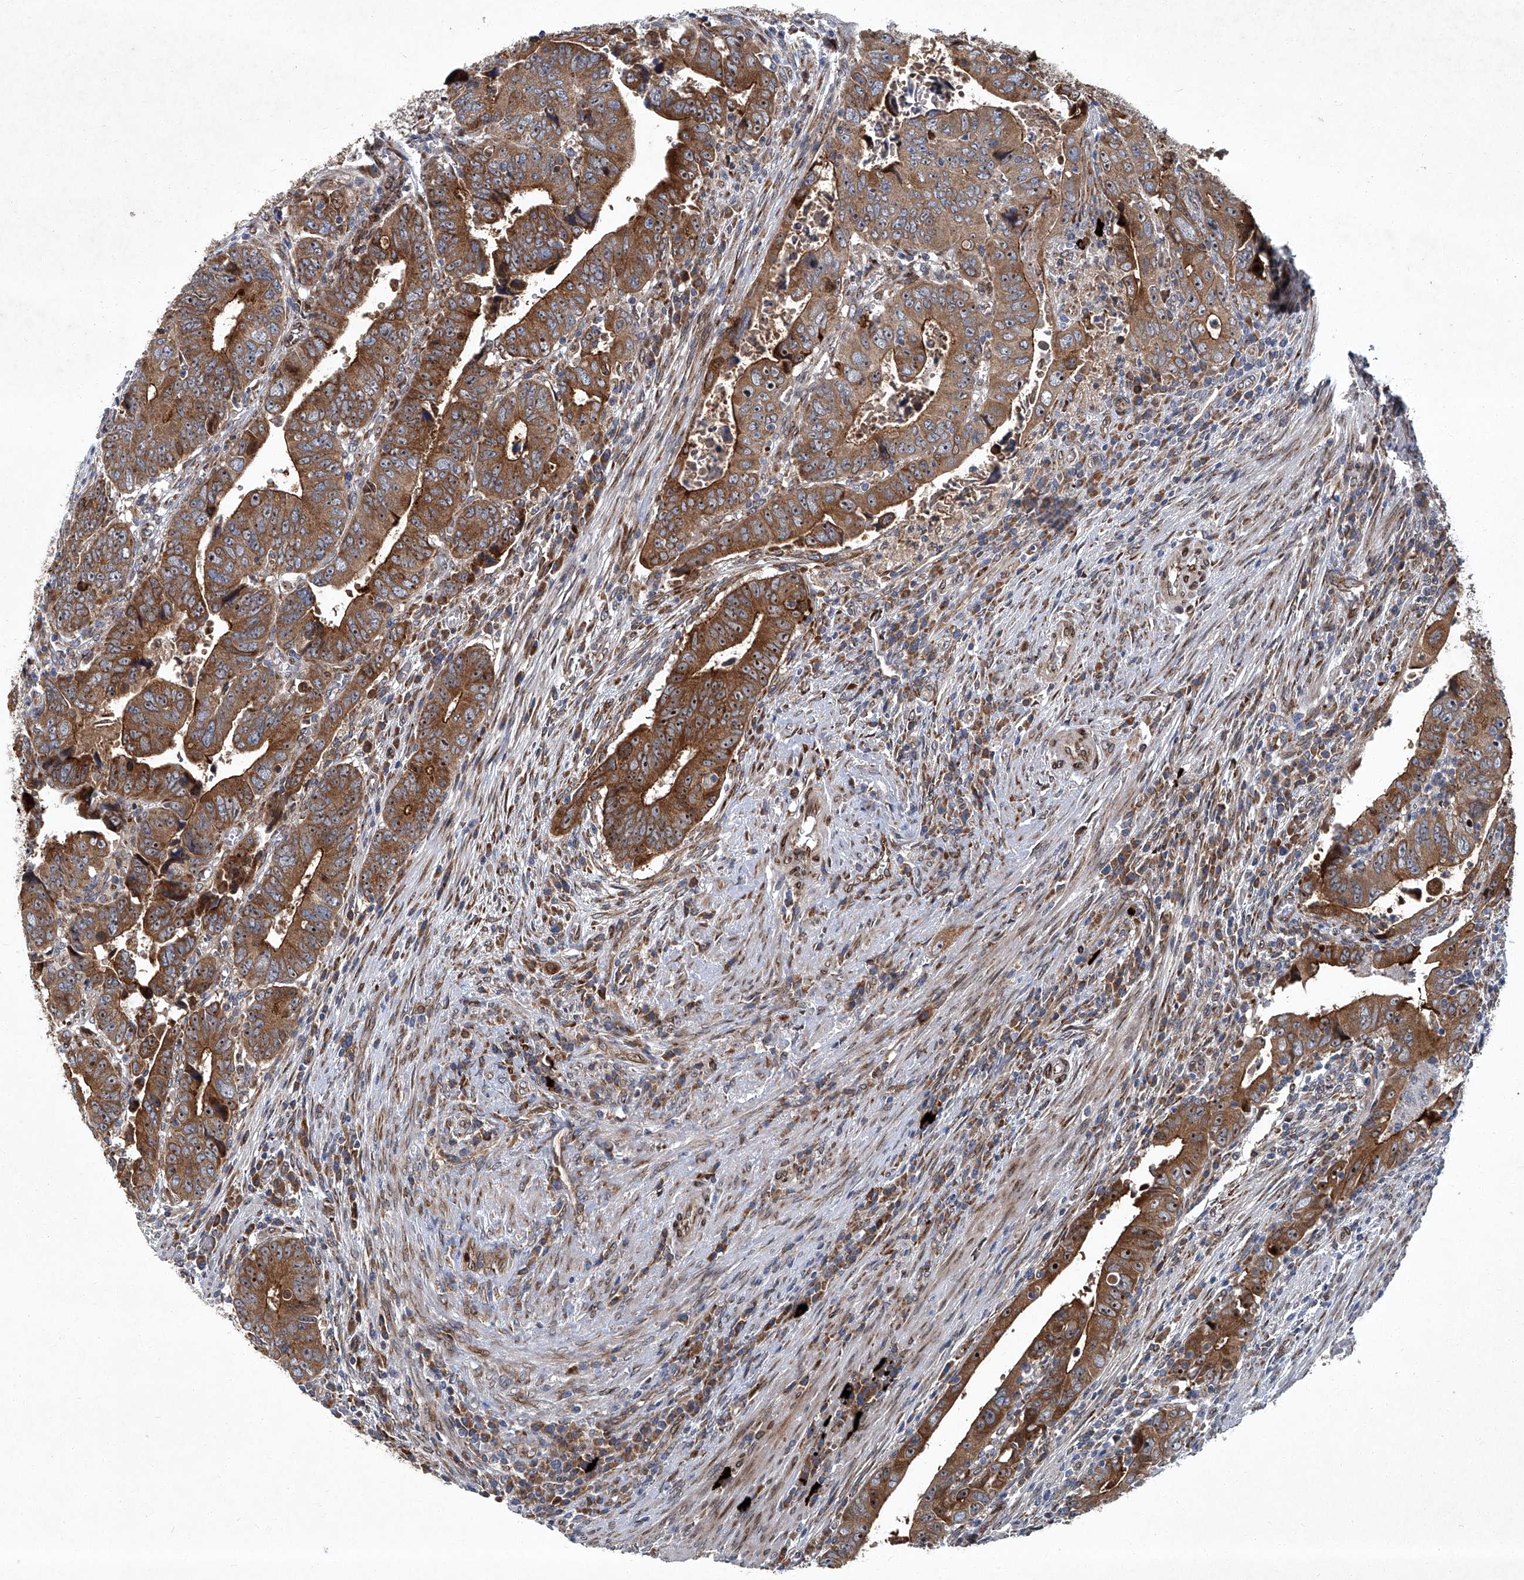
{"staining": {"intensity": "strong", "quantity": ">75%", "location": "cytoplasmic/membranous,nuclear"}, "tissue": "colorectal cancer", "cell_type": "Tumor cells", "image_type": "cancer", "snomed": [{"axis": "morphology", "description": "Normal tissue, NOS"}, {"axis": "morphology", "description": "Adenocarcinoma, NOS"}, {"axis": "topography", "description": "Rectum"}], "caption": "Immunohistochemistry (IHC) histopathology image of neoplastic tissue: human colorectal cancer (adenocarcinoma) stained using immunohistochemistry exhibits high levels of strong protein expression localized specifically in the cytoplasmic/membranous and nuclear of tumor cells, appearing as a cytoplasmic/membranous and nuclear brown color.", "gene": "GPR132", "patient": {"sex": "female", "age": 65}}